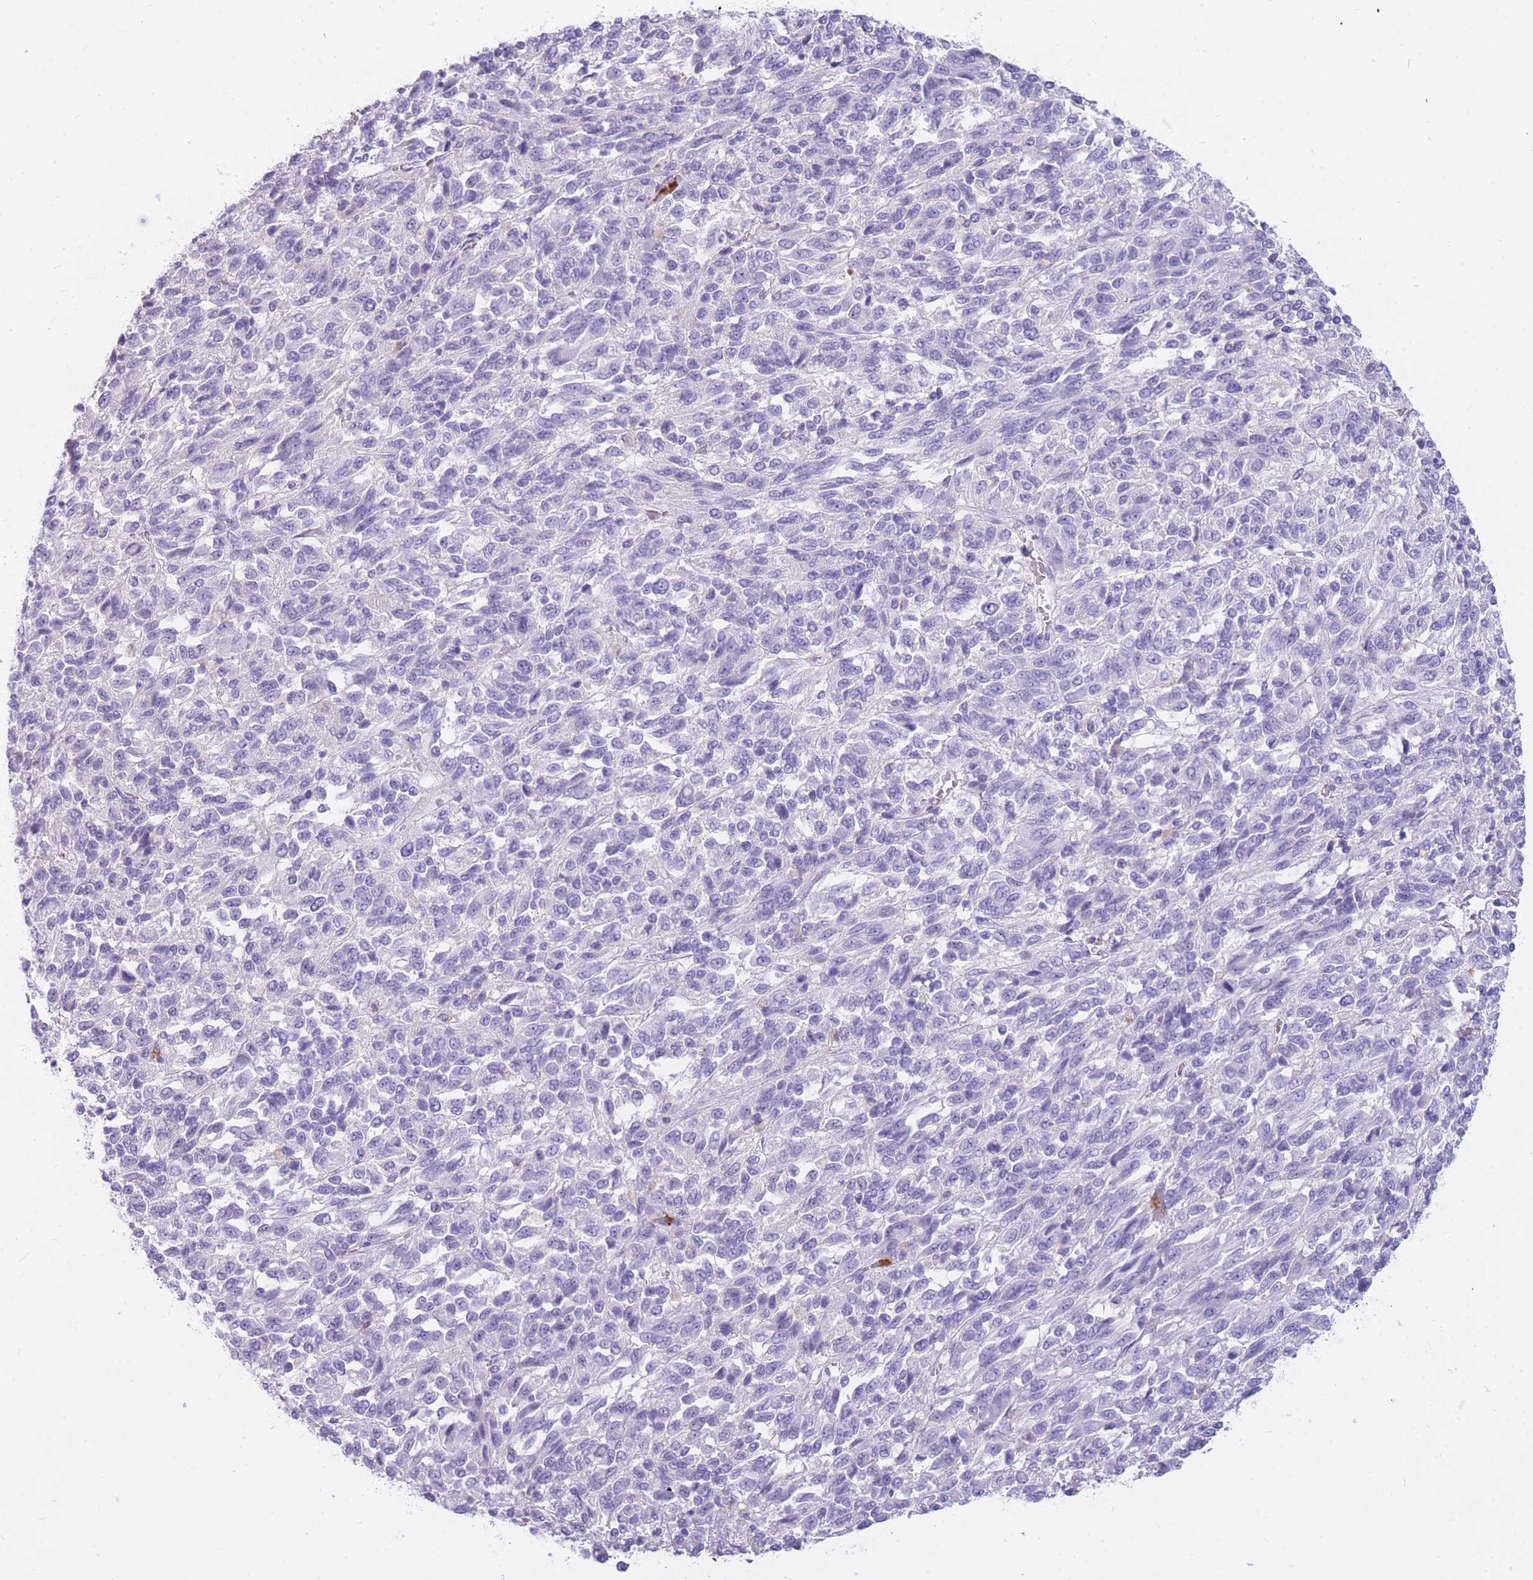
{"staining": {"intensity": "negative", "quantity": "none", "location": "none"}, "tissue": "melanoma", "cell_type": "Tumor cells", "image_type": "cancer", "snomed": [{"axis": "morphology", "description": "Malignant melanoma, Metastatic site"}, {"axis": "topography", "description": "Lung"}], "caption": "Melanoma was stained to show a protein in brown. There is no significant positivity in tumor cells.", "gene": "TPSAB1", "patient": {"sex": "male", "age": 64}}